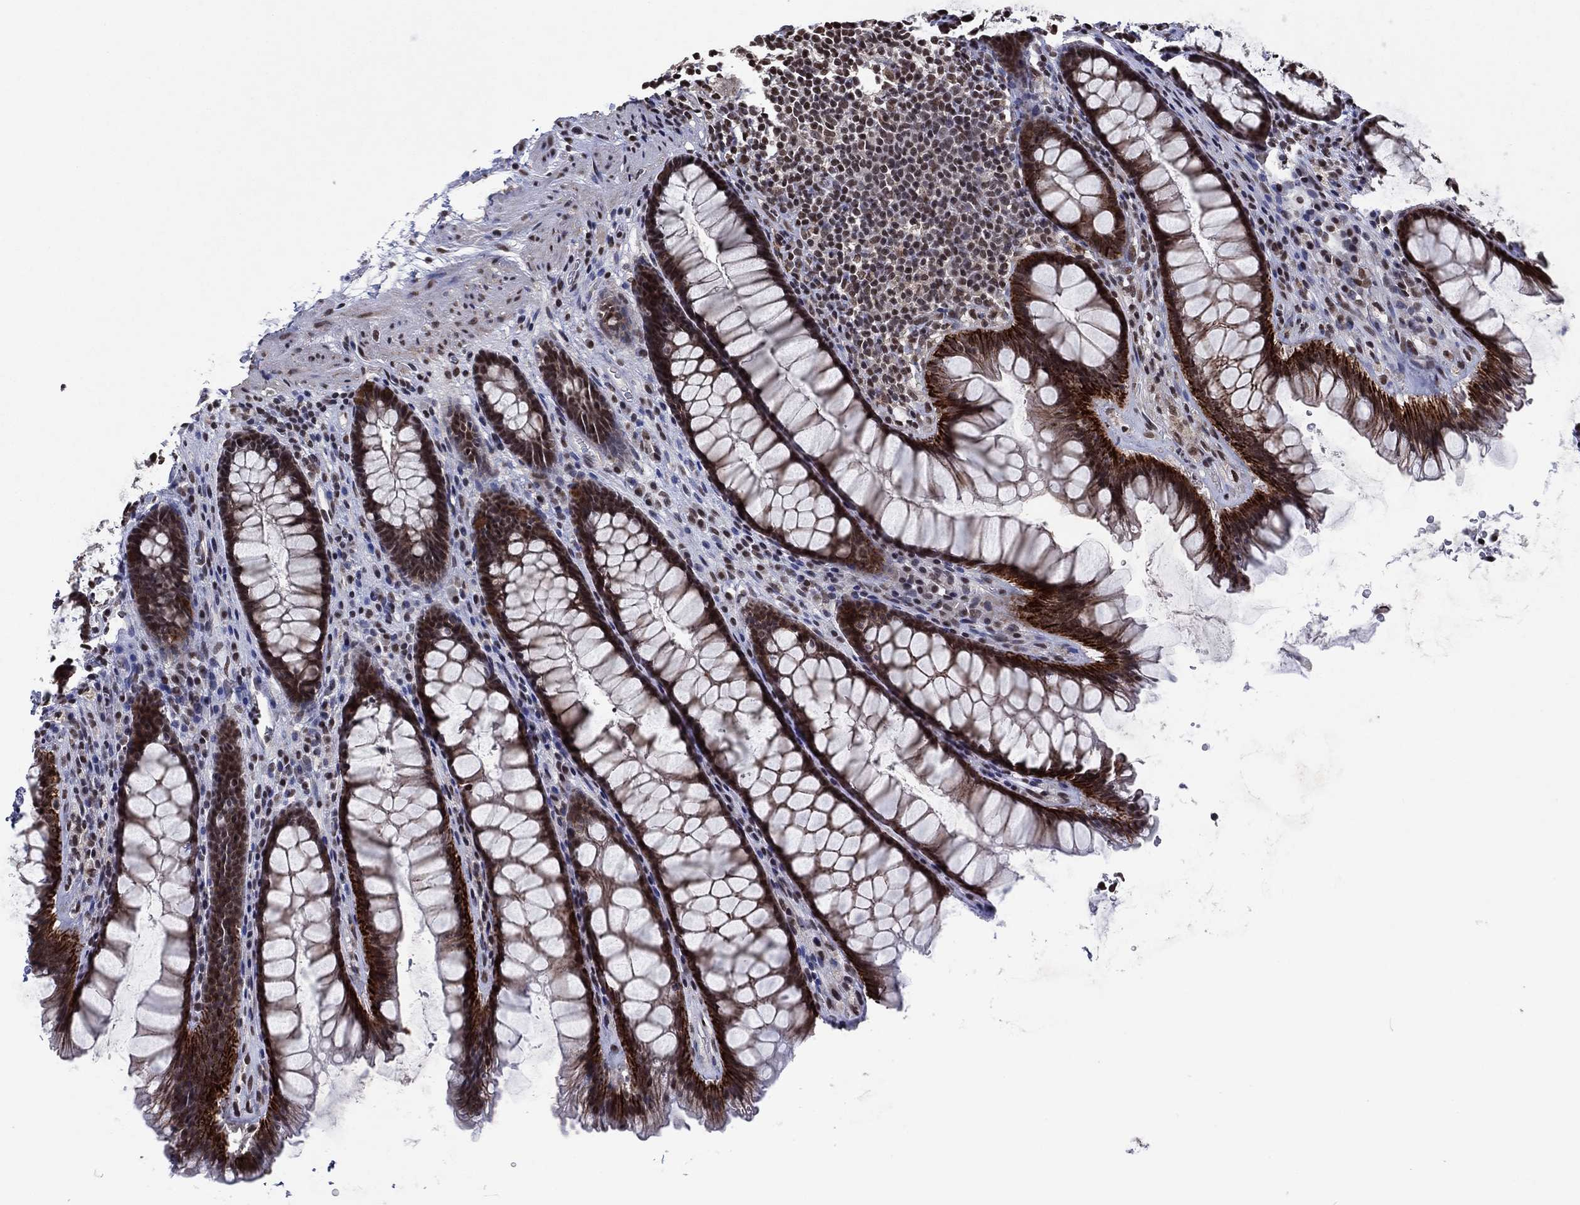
{"staining": {"intensity": "moderate", "quantity": ">75%", "location": "cytoplasmic/membranous,nuclear"}, "tissue": "rectum", "cell_type": "Glandular cells", "image_type": "normal", "snomed": [{"axis": "morphology", "description": "Normal tissue, NOS"}, {"axis": "topography", "description": "Rectum"}], "caption": "This micrograph displays immunohistochemistry (IHC) staining of unremarkable human rectum, with medium moderate cytoplasmic/membranous,nuclear staining in about >75% of glandular cells.", "gene": "ZBTB42", "patient": {"sex": "male", "age": 72}}